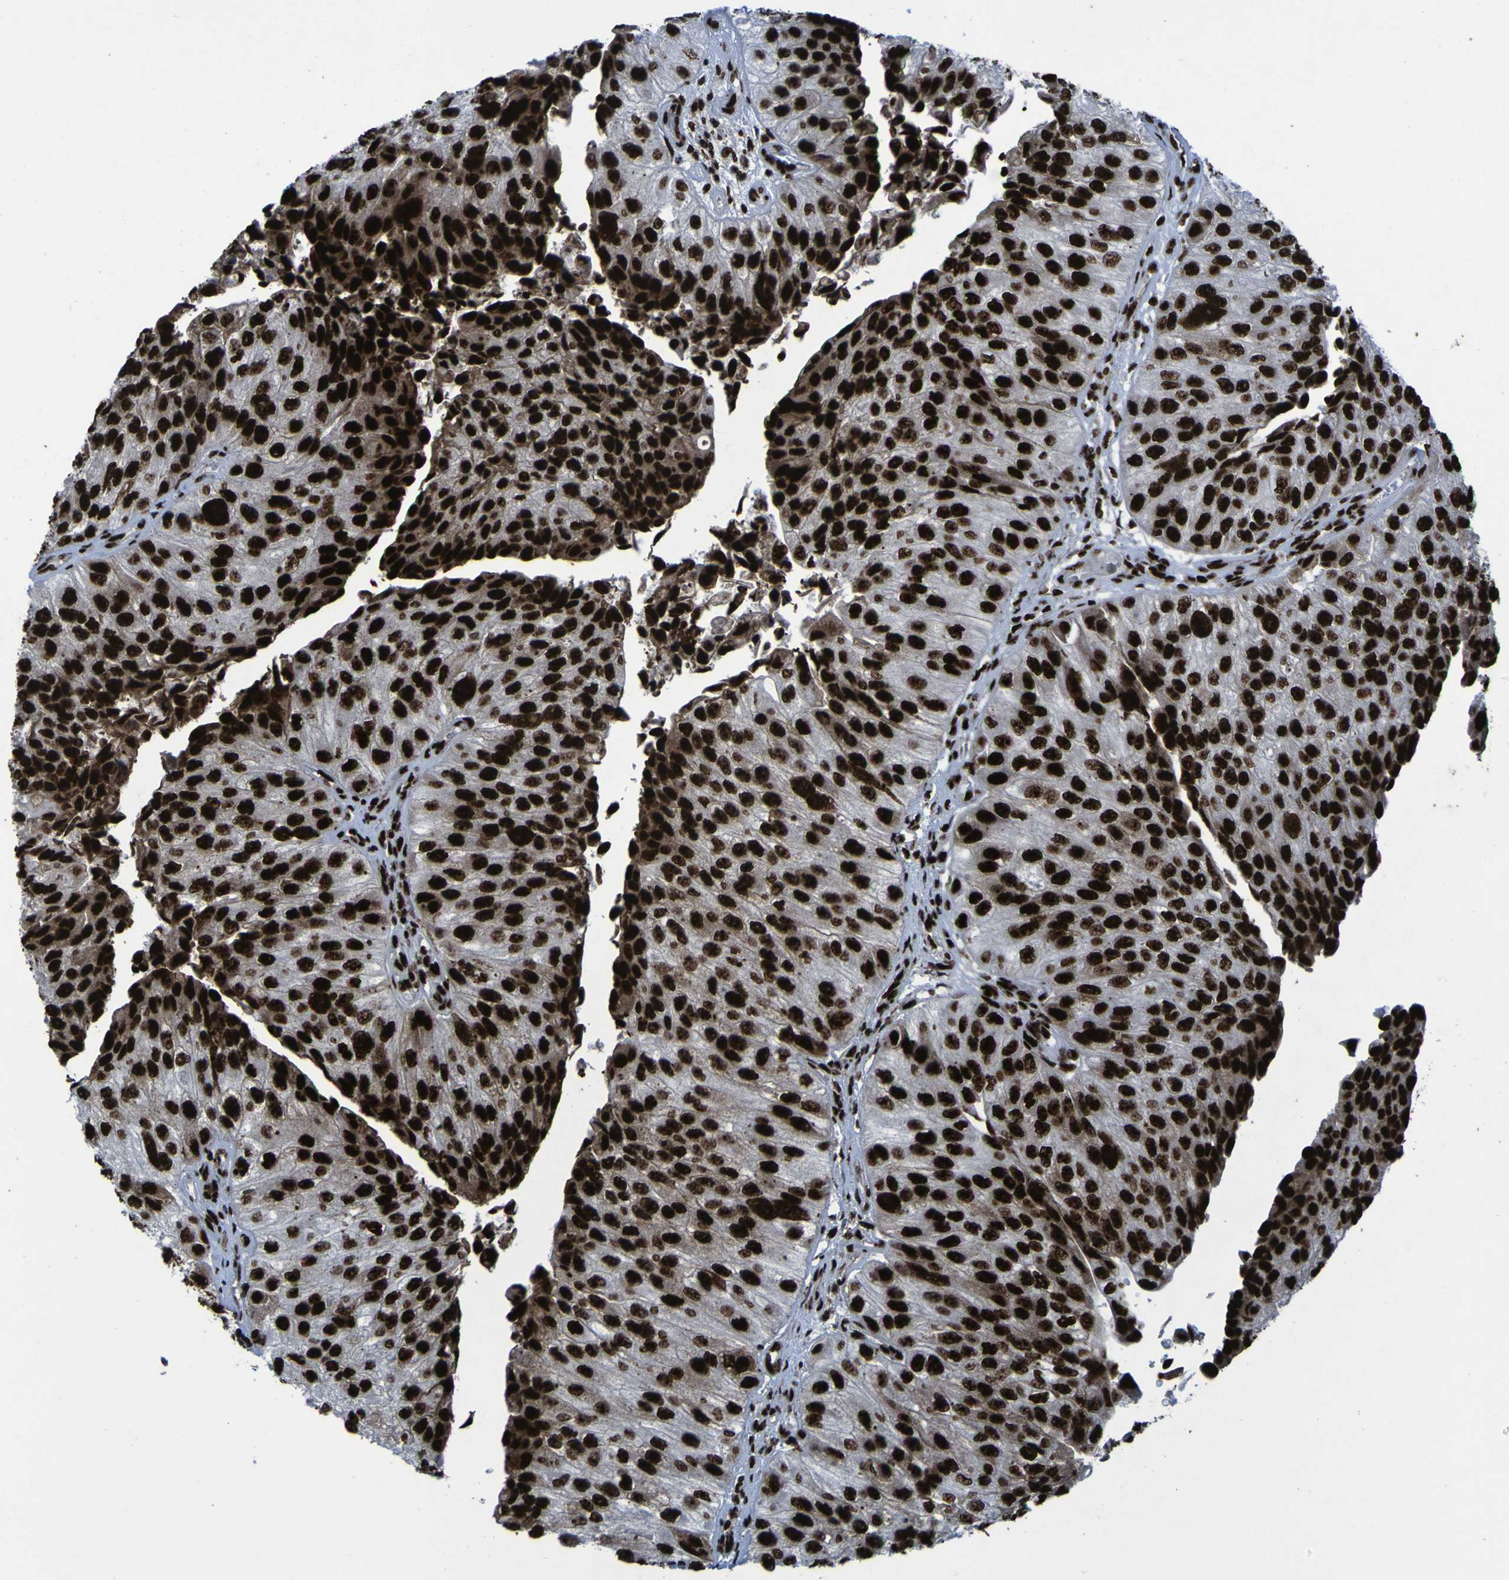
{"staining": {"intensity": "strong", "quantity": ">75%", "location": "nuclear"}, "tissue": "urothelial cancer", "cell_type": "Tumor cells", "image_type": "cancer", "snomed": [{"axis": "morphology", "description": "Urothelial carcinoma, High grade"}, {"axis": "topography", "description": "Kidney"}, {"axis": "topography", "description": "Urinary bladder"}], "caption": "Protein staining of urothelial carcinoma (high-grade) tissue displays strong nuclear positivity in approximately >75% of tumor cells.", "gene": "NPM1", "patient": {"sex": "male", "age": 77}}